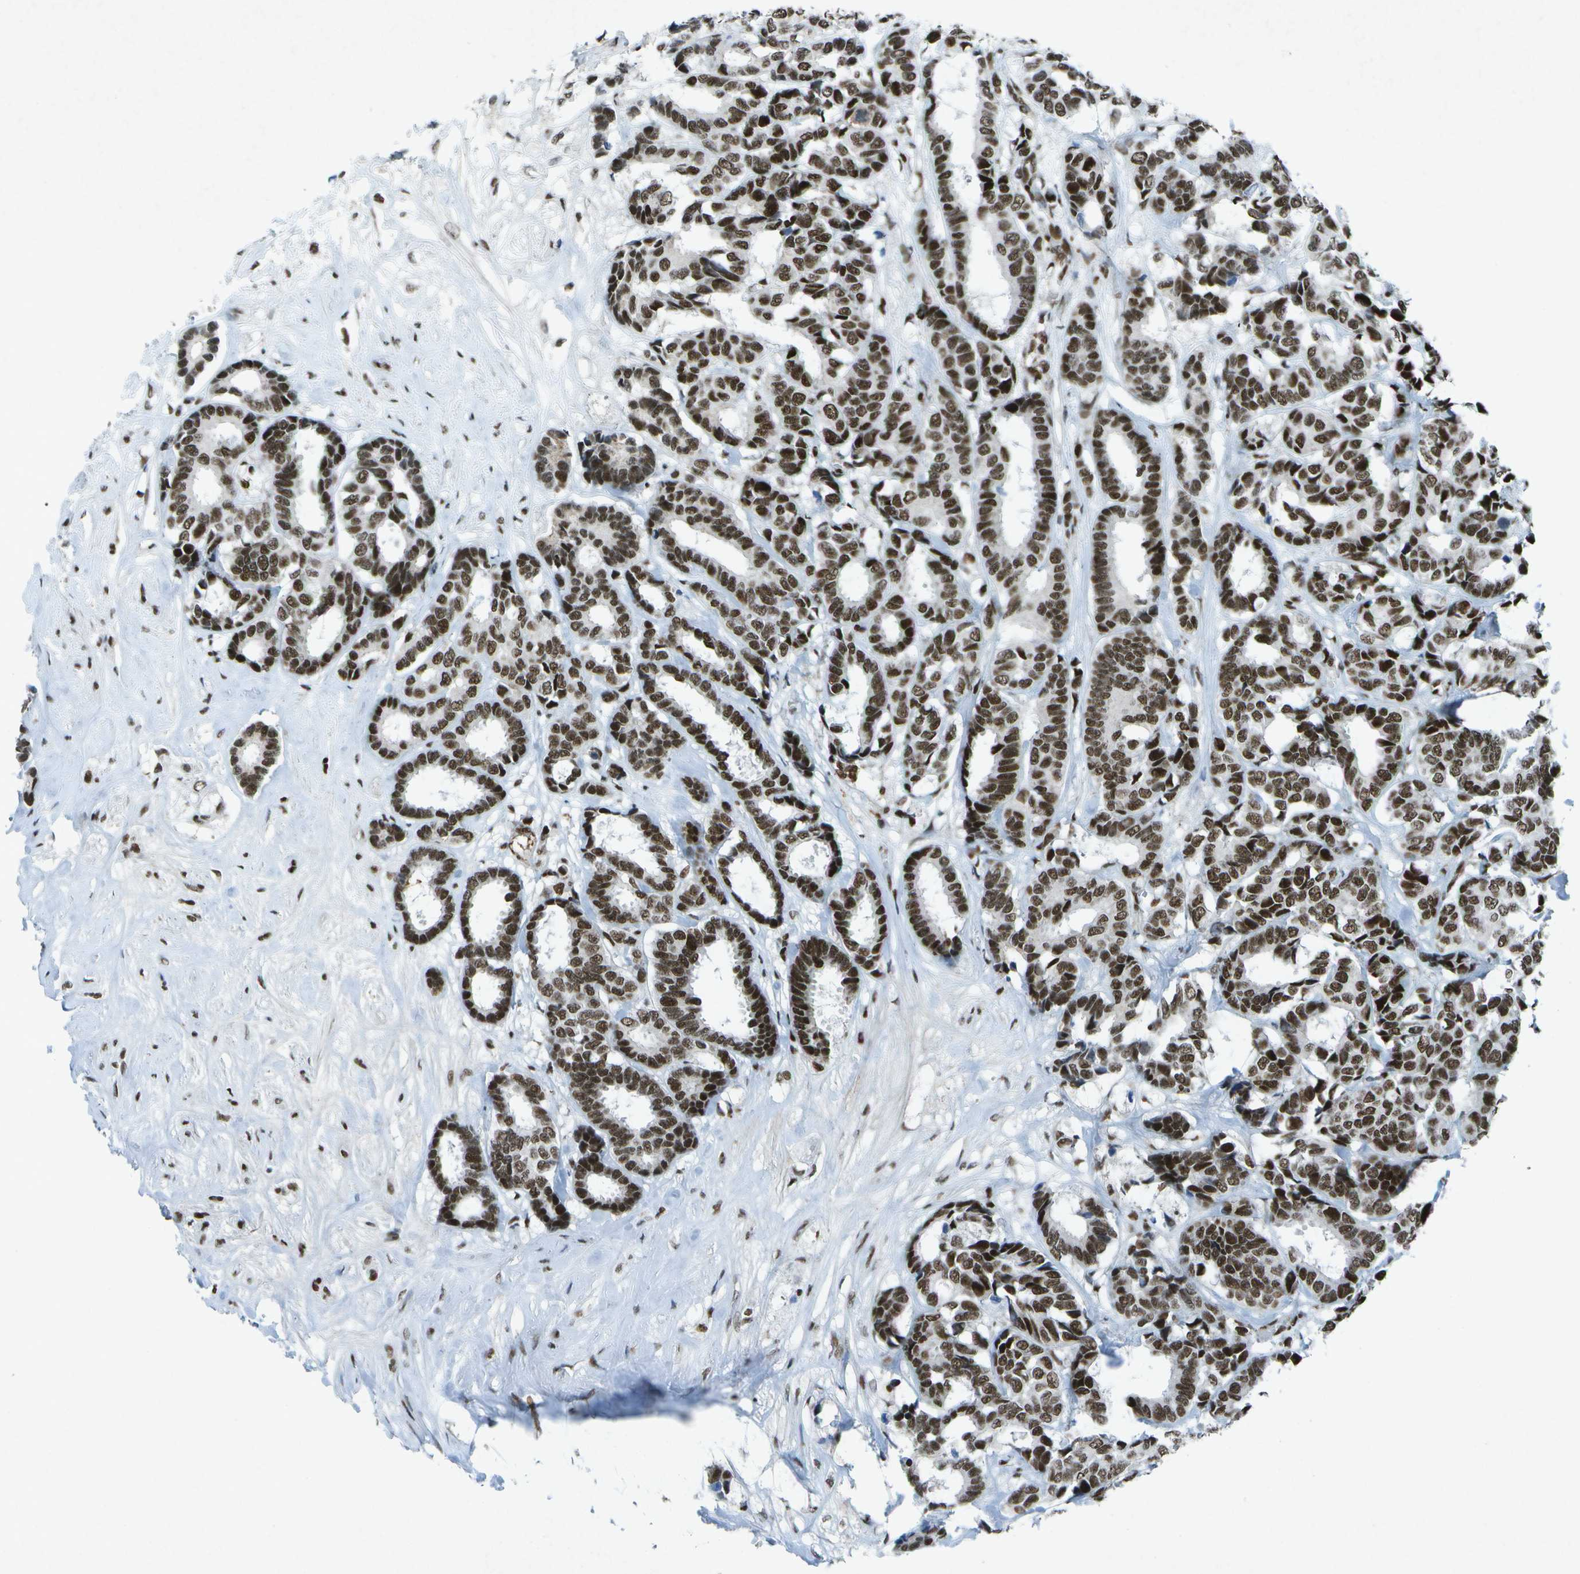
{"staining": {"intensity": "strong", "quantity": ">75%", "location": "nuclear"}, "tissue": "breast cancer", "cell_type": "Tumor cells", "image_type": "cancer", "snomed": [{"axis": "morphology", "description": "Duct carcinoma"}, {"axis": "topography", "description": "Breast"}], "caption": "A micrograph of human breast cancer (invasive ductal carcinoma) stained for a protein demonstrates strong nuclear brown staining in tumor cells.", "gene": "MTA2", "patient": {"sex": "female", "age": 87}}